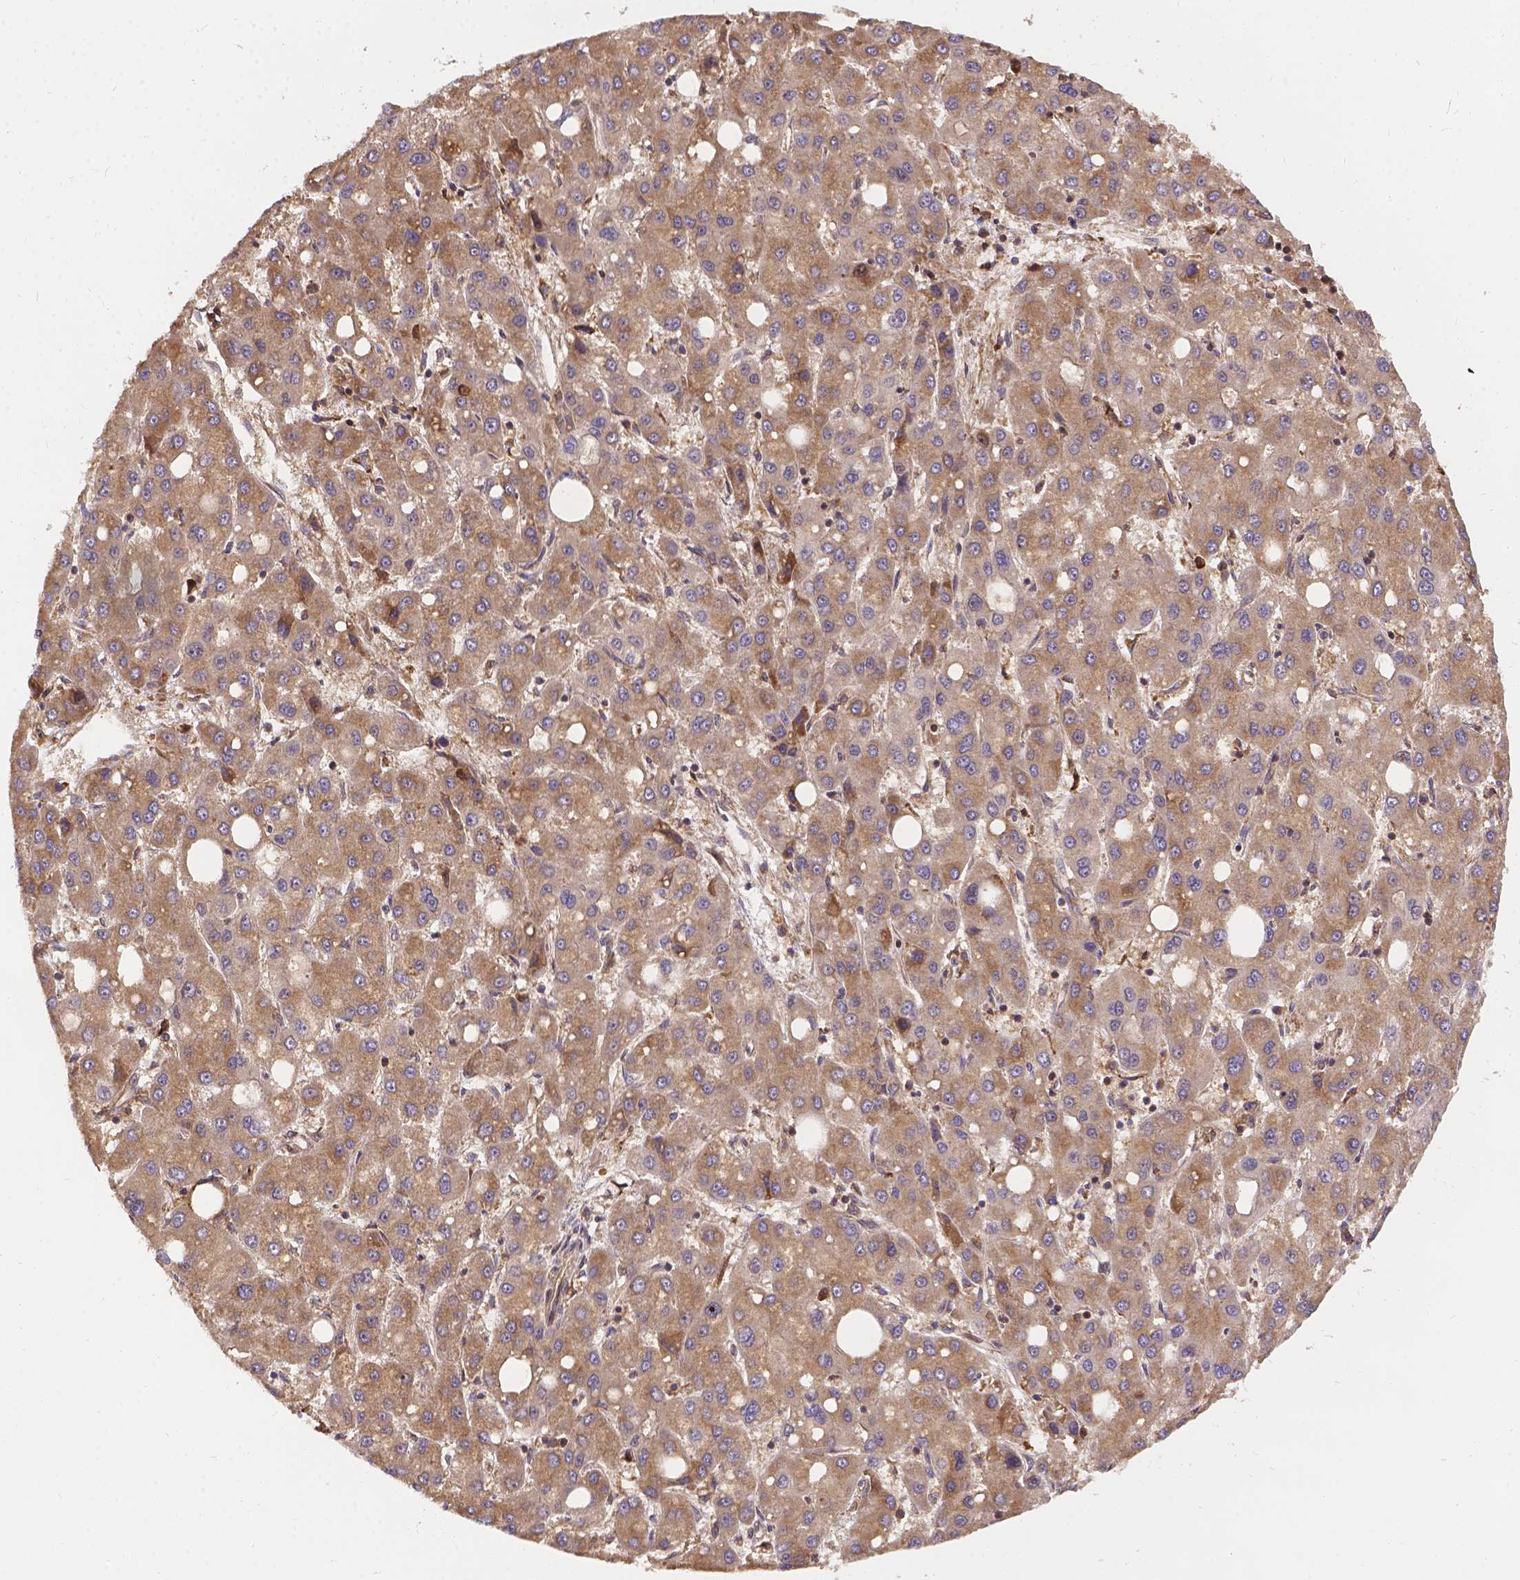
{"staining": {"intensity": "weak", "quantity": ">75%", "location": "cytoplasmic/membranous"}, "tissue": "liver cancer", "cell_type": "Tumor cells", "image_type": "cancer", "snomed": [{"axis": "morphology", "description": "Carcinoma, Hepatocellular, NOS"}, {"axis": "topography", "description": "Liver"}], "caption": "Hepatocellular carcinoma (liver) stained for a protein demonstrates weak cytoplasmic/membranous positivity in tumor cells.", "gene": "DENND6A", "patient": {"sex": "male", "age": 73}}